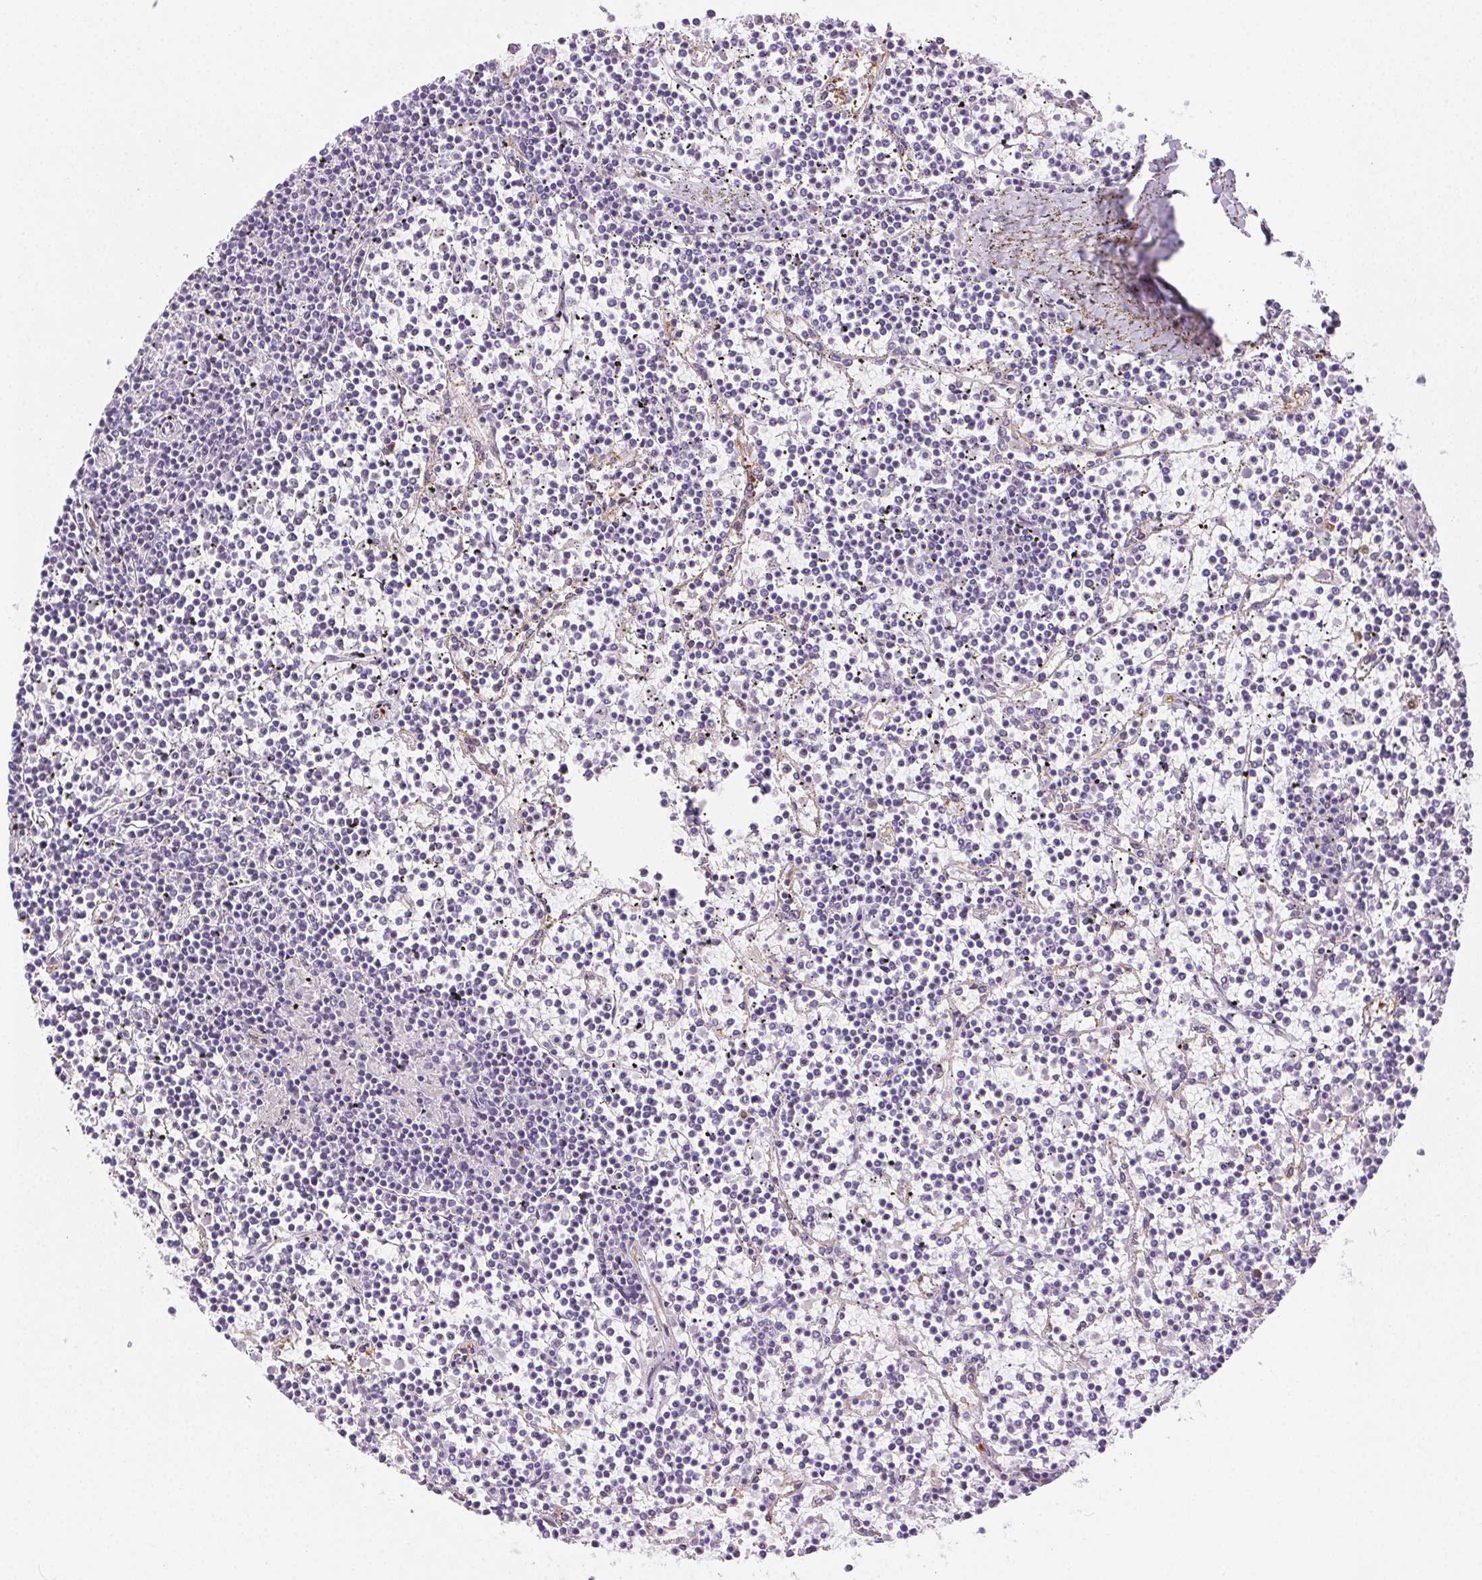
{"staining": {"intensity": "negative", "quantity": "none", "location": "none"}, "tissue": "lymphoma", "cell_type": "Tumor cells", "image_type": "cancer", "snomed": [{"axis": "morphology", "description": "Malignant lymphoma, non-Hodgkin's type, Low grade"}, {"axis": "topography", "description": "Spleen"}], "caption": "Micrograph shows no protein staining in tumor cells of malignant lymphoma, non-Hodgkin's type (low-grade) tissue.", "gene": "TMEM45A", "patient": {"sex": "female", "age": 19}}